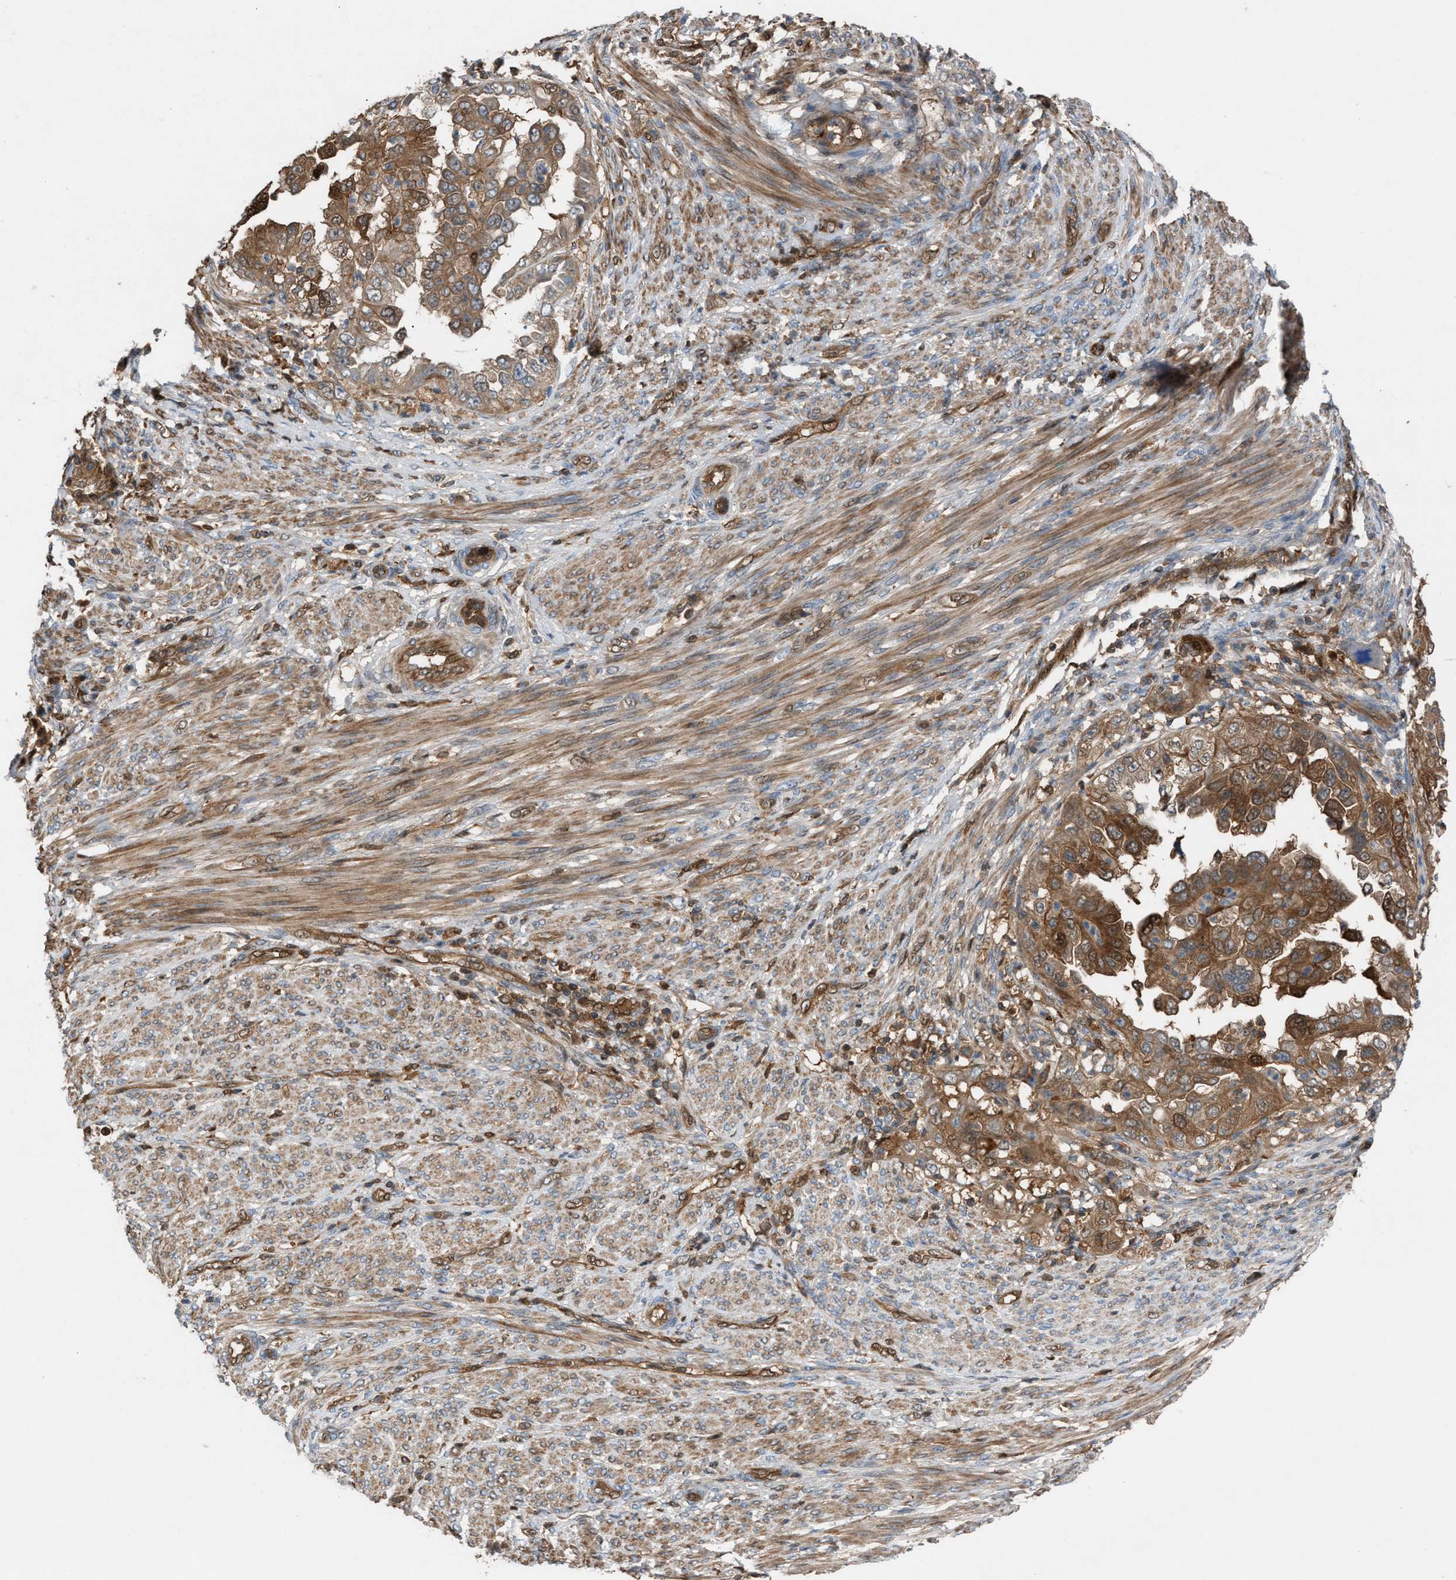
{"staining": {"intensity": "moderate", "quantity": ">75%", "location": "cytoplasmic/membranous"}, "tissue": "endometrial cancer", "cell_type": "Tumor cells", "image_type": "cancer", "snomed": [{"axis": "morphology", "description": "Adenocarcinoma, NOS"}, {"axis": "topography", "description": "Endometrium"}], "caption": "Human endometrial cancer (adenocarcinoma) stained with a protein marker demonstrates moderate staining in tumor cells.", "gene": "TPK1", "patient": {"sex": "female", "age": 85}}